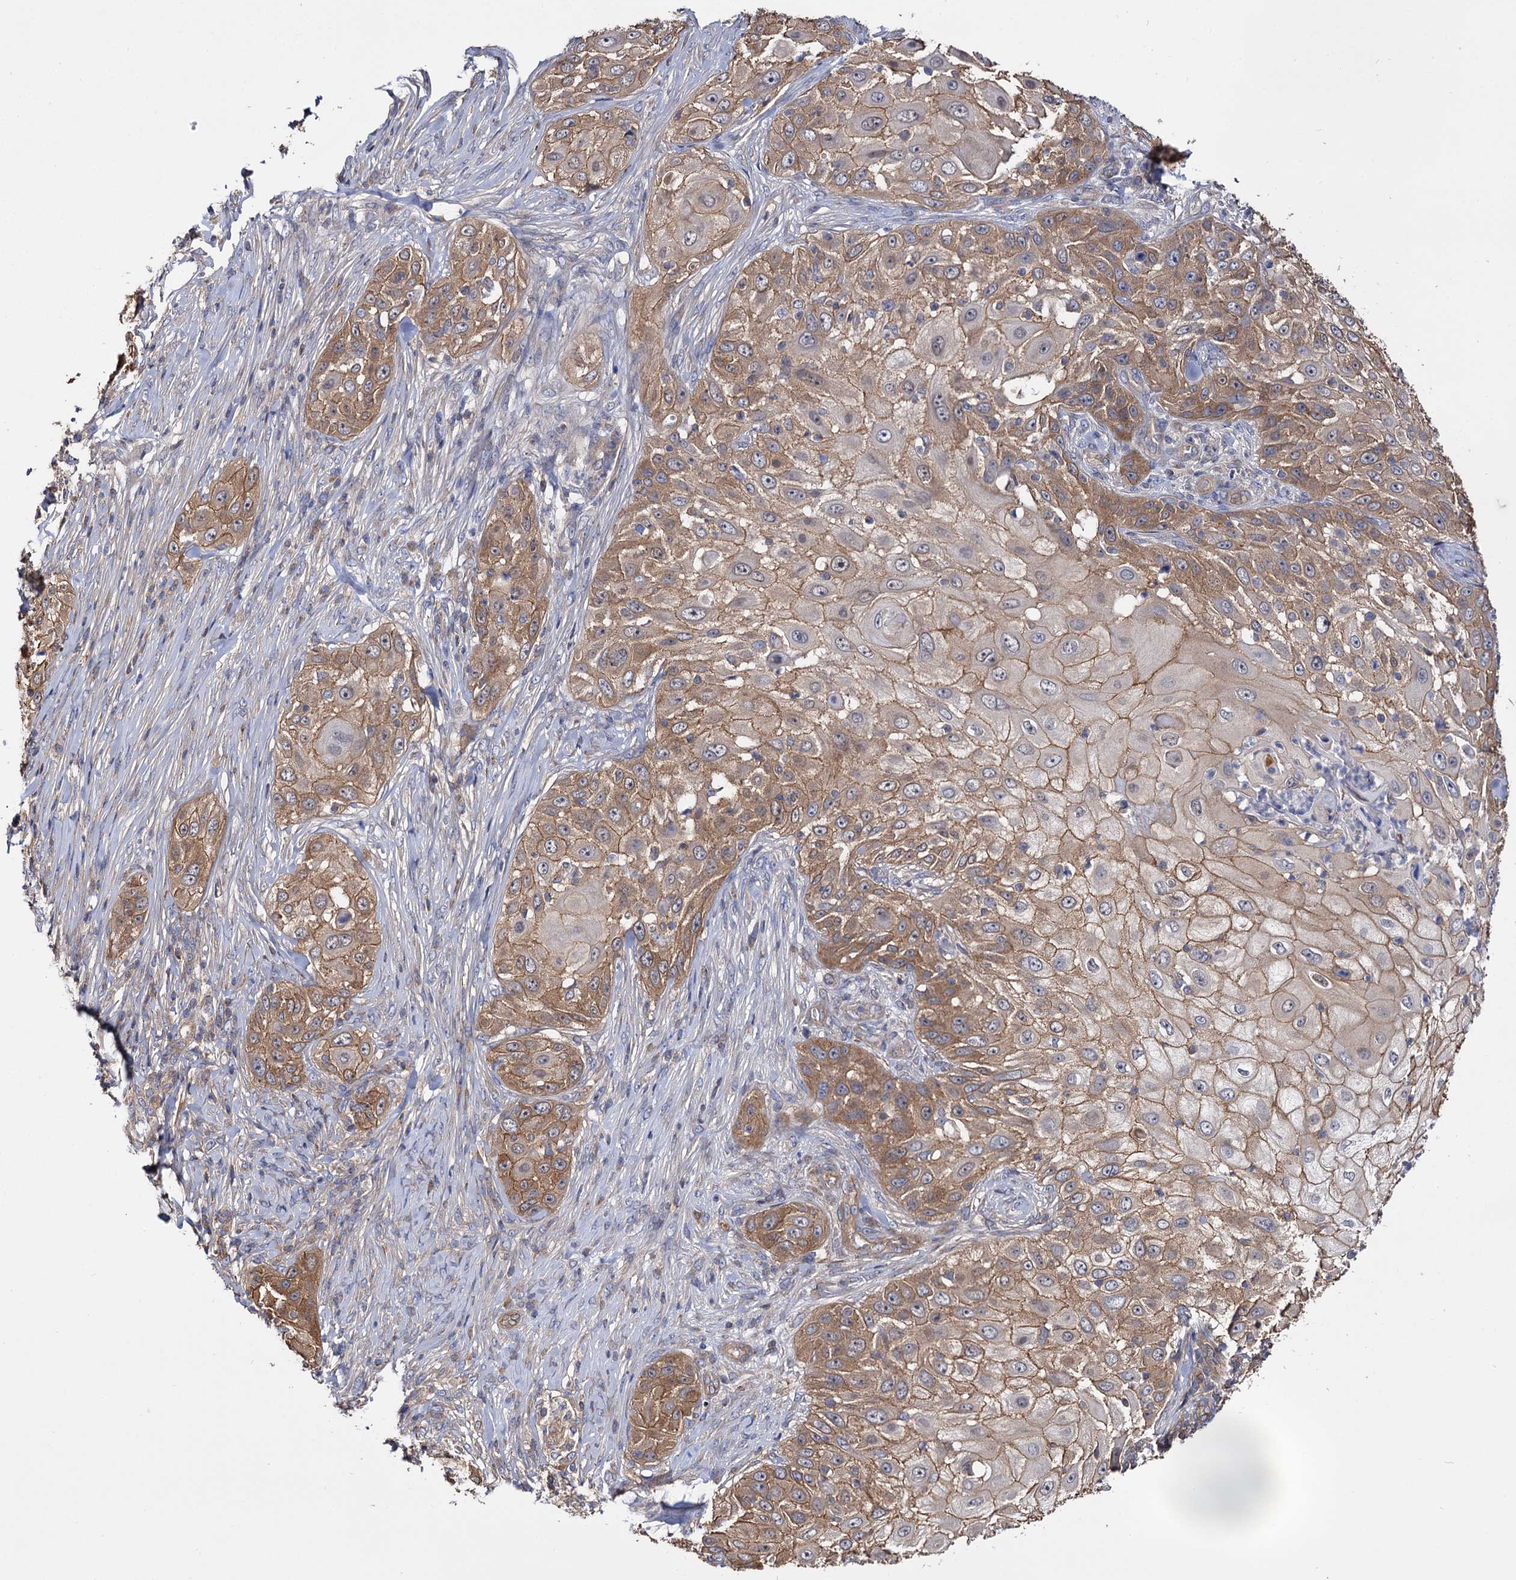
{"staining": {"intensity": "moderate", "quantity": ">75%", "location": "cytoplasmic/membranous"}, "tissue": "skin cancer", "cell_type": "Tumor cells", "image_type": "cancer", "snomed": [{"axis": "morphology", "description": "Squamous cell carcinoma, NOS"}, {"axis": "topography", "description": "Skin"}], "caption": "Human skin cancer (squamous cell carcinoma) stained for a protein (brown) demonstrates moderate cytoplasmic/membranous positive expression in approximately >75% of tumor cells.", "gene": "IDI1", "patient": {"sex": "female", "age": 44}}